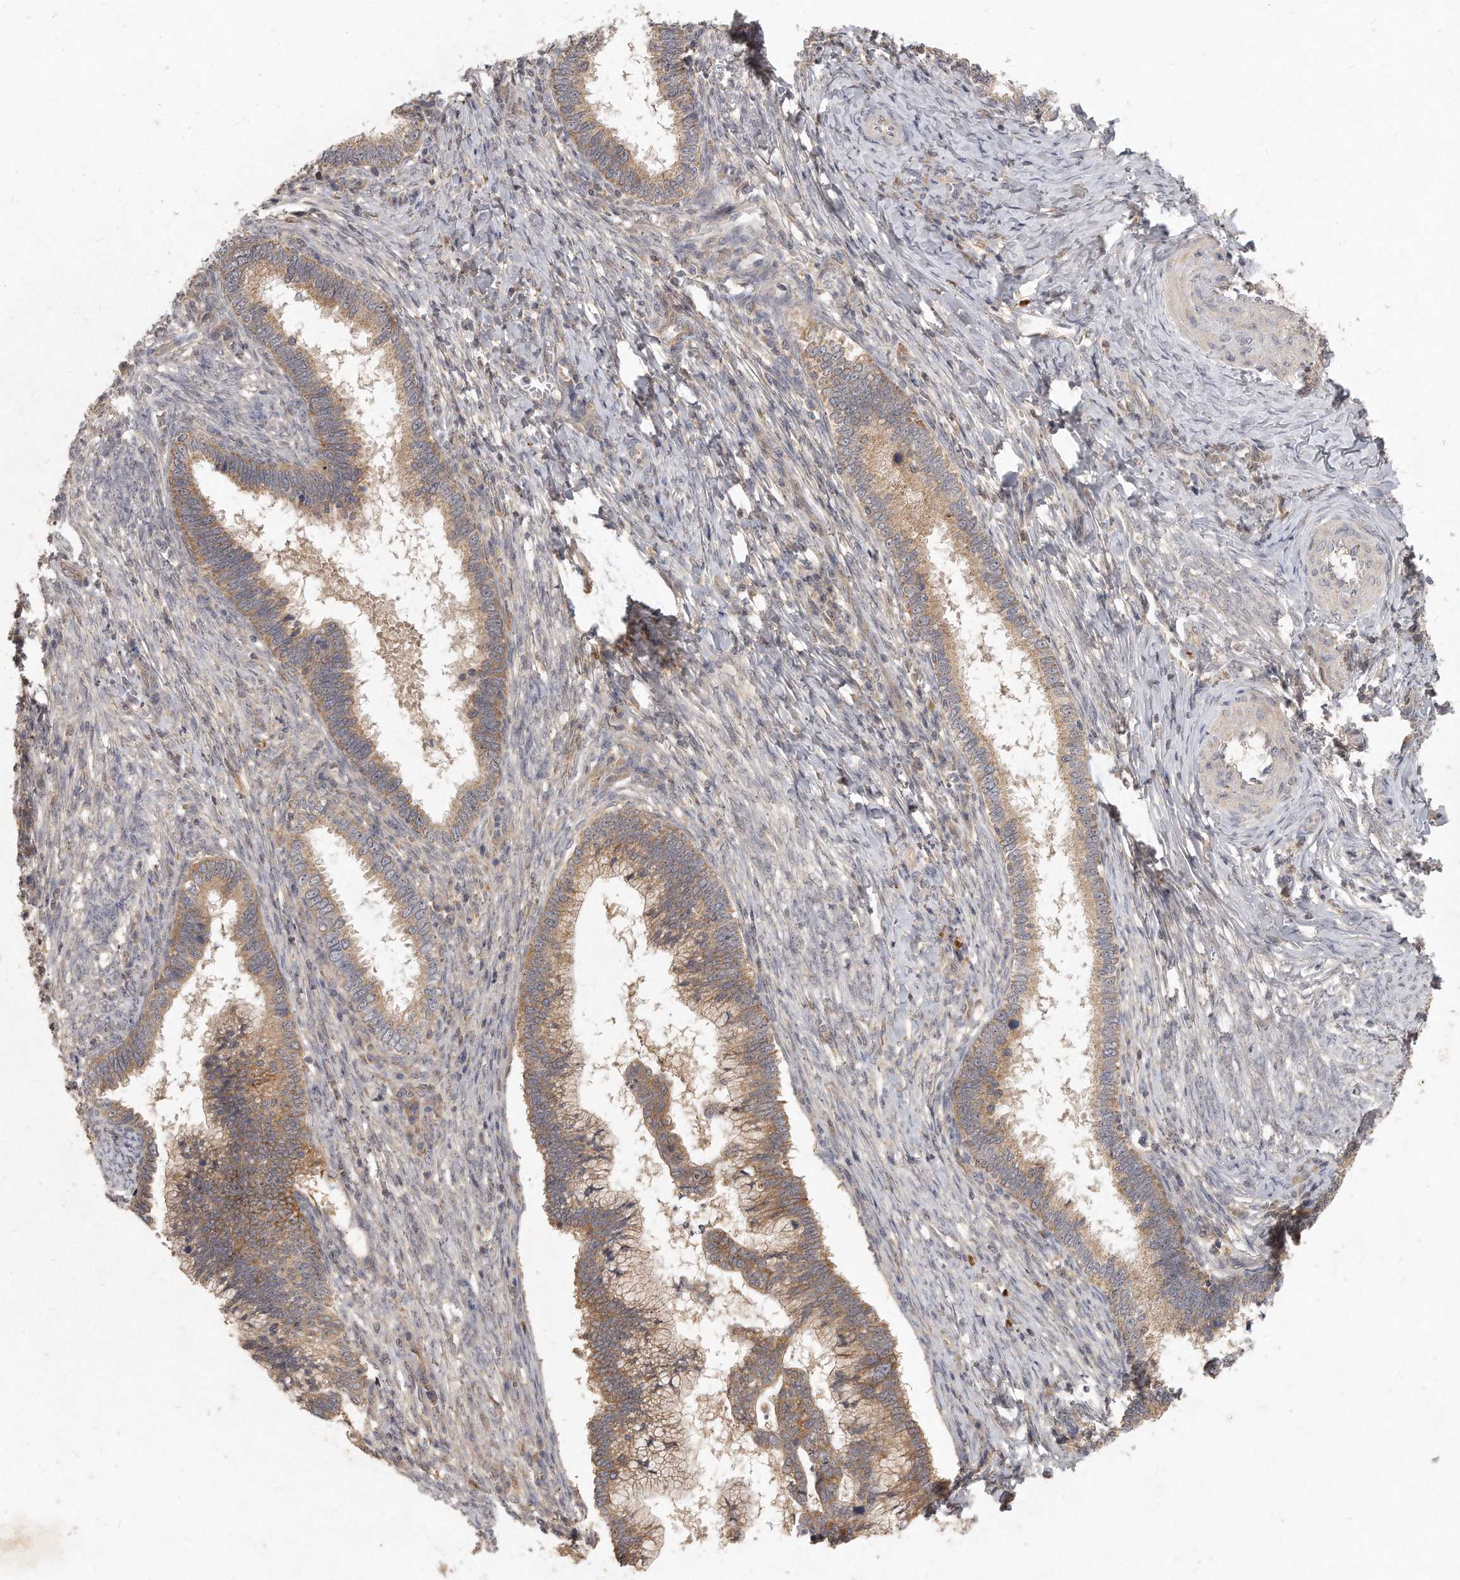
{"staining": {"intensity": "moderate", "quantity": ">75%", "location": "cytoplasmic/membranous"}, "tissue": "cervical cancer", "cell_type": "Tumor cells", "image_type": "cancer", "snomed": [{"axis": "morphology", "description": "Adenocarcinoma, NOS"}, {"axis": "topography", "description": "Cervix"}], "caption": "Cervical cancer stained for a protein demonstrates moderate cytoplasmic/membranous positivity in tumor cells.", "gene": "LGALS8", "patient": {"sex": "female", "age": 36}}